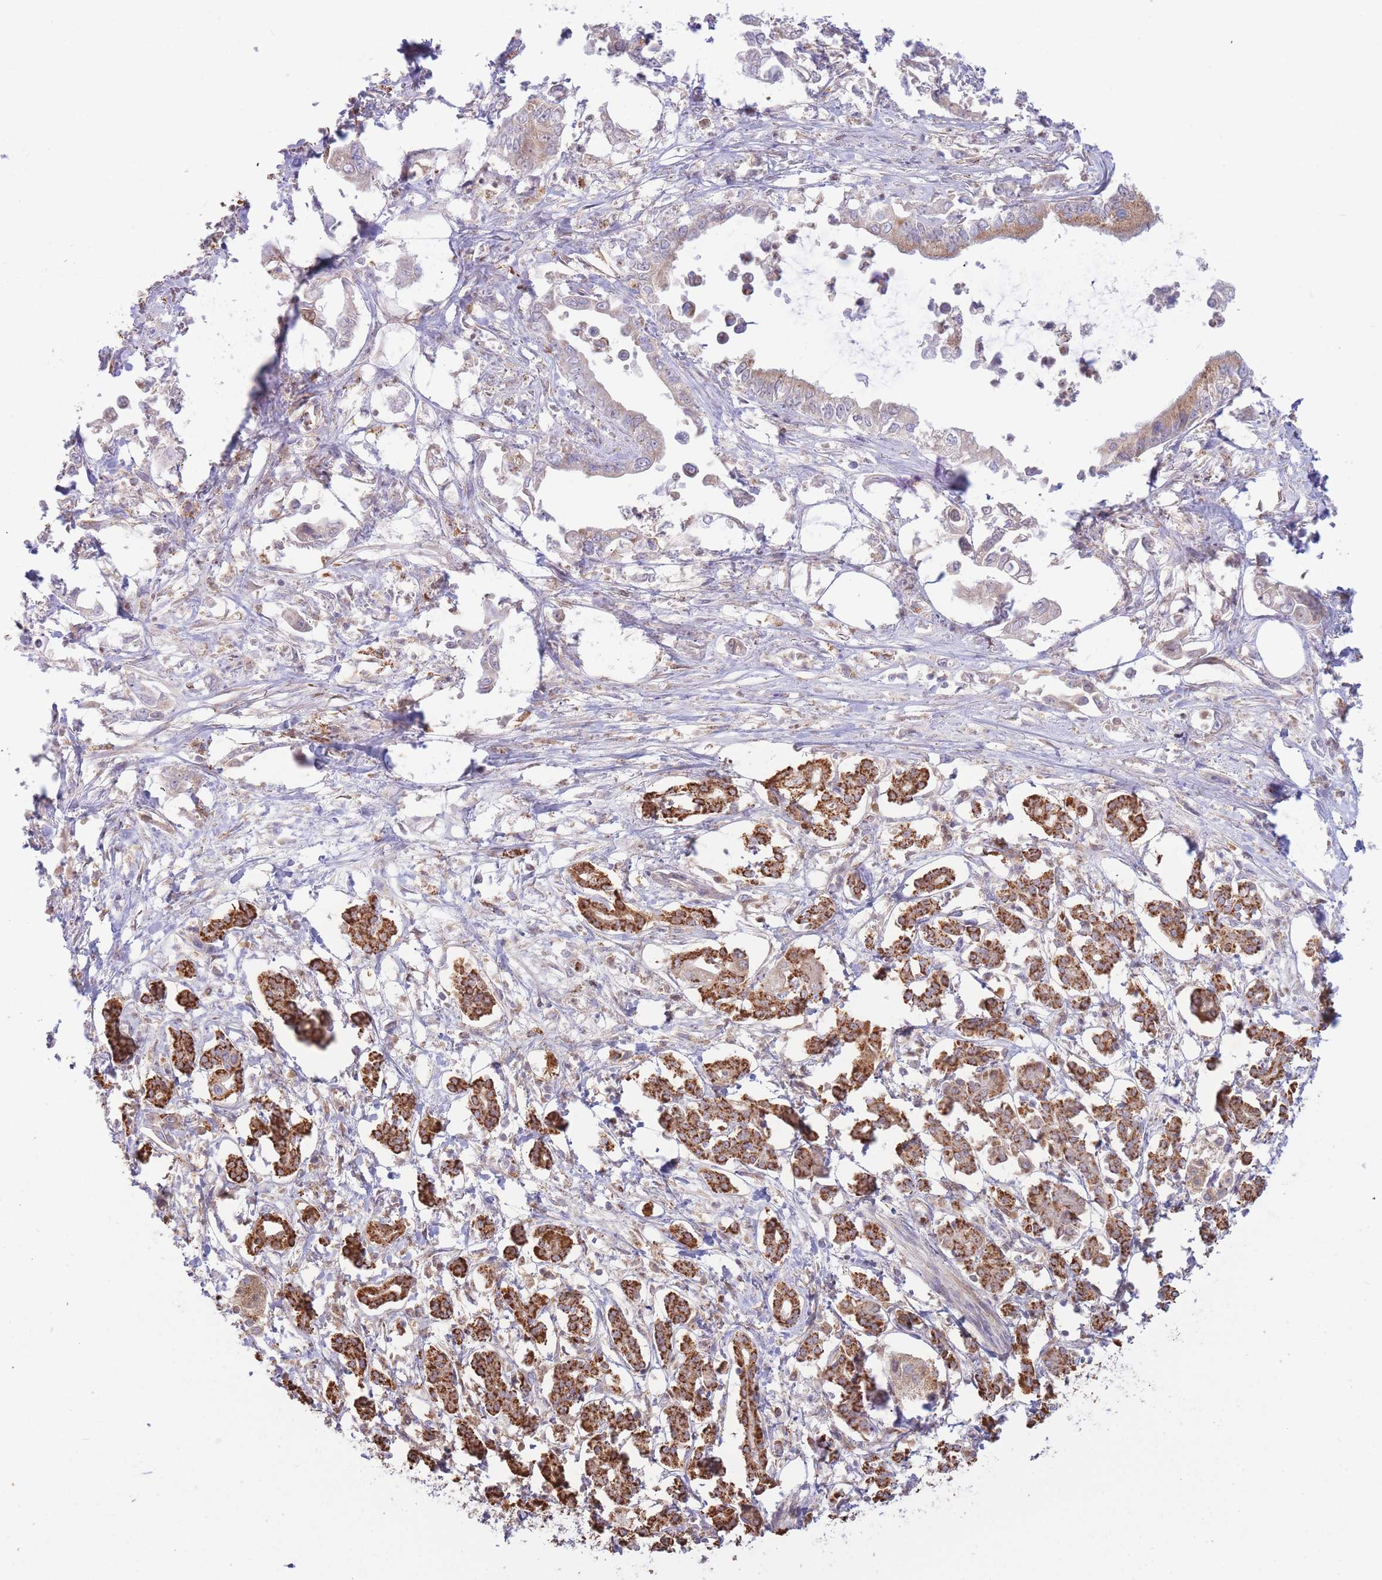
{"staining": {"intensity": "weak", "quantity": "<25%", "location": "cytoplasmic/membranous"}, "tissue": "pancreatic cancer", "cell_type": "Tumor cells", "image_type": "cancer", "snomed": [{"axis": "morphology", "description": "Adenocarcinoma, NOS"}, {"axis": "topography", "description": "Pancreas"}], "caption": "Pancreatic cancer stained for a protein using immunohistochemistry shows no positivity tumor cells.", "gene": "MRPL17", "patient": {"sex": "male", "age": 61}}